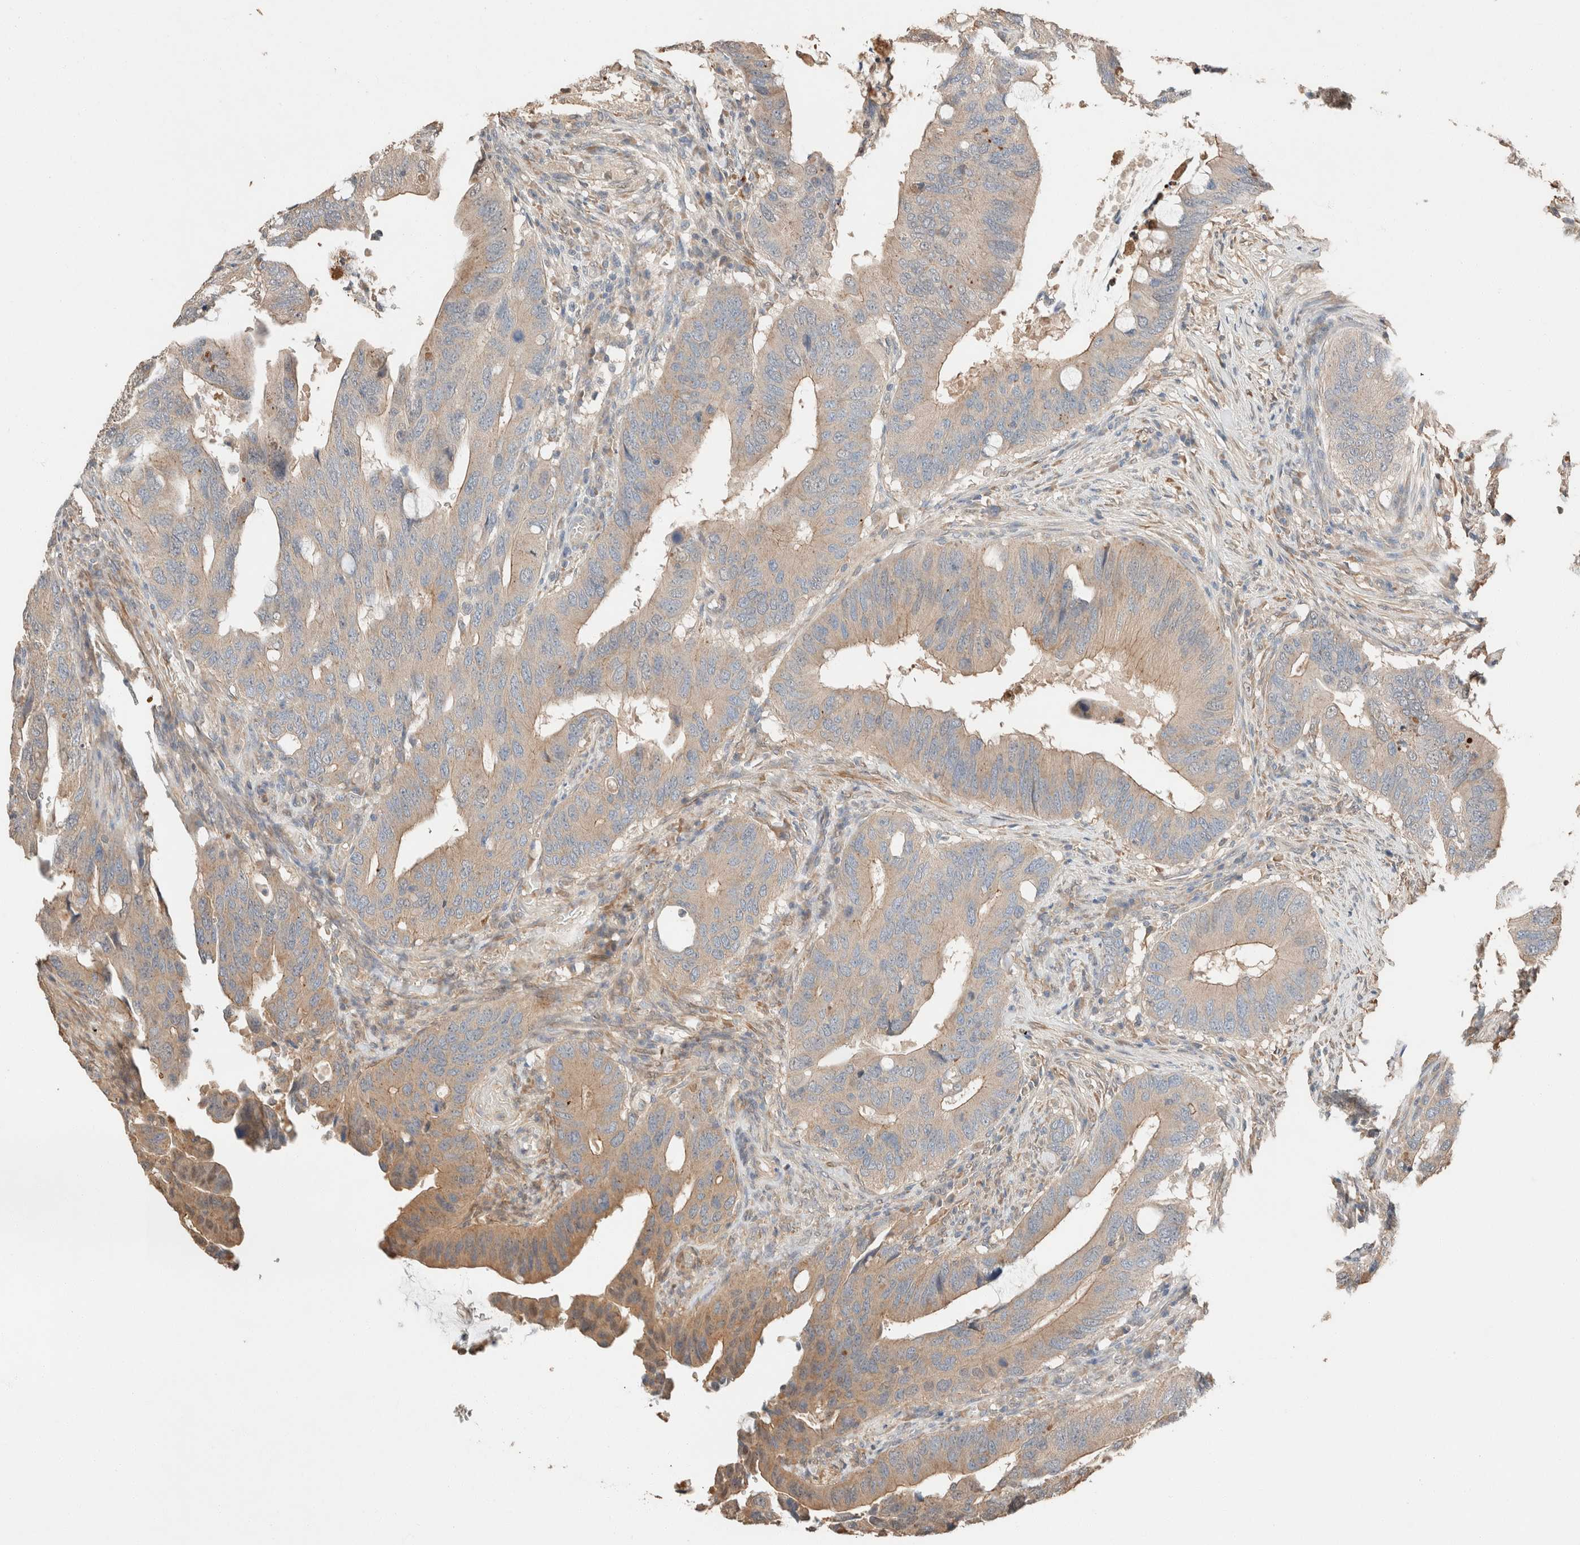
{"staining": {"intensity": "weak", "quantity": ">75%", "location": "cytoplasmic/membranous"}, "tissue": "colorectal cancer", "cell_type": "Tumor cells", "image_type": "cancer", "snomed": [{"axis": "morphology", "description": "Adenocarcinoma, NOS"}, {"axis": "topography", "description": "Colon"}], "caption": "Immunohistochemistry (IHC) histopathology image of human colorectal cancer stained for a protein (brown), which demonstrates low levels of weak cytoplasmic/membranous expression in about >75% of tumor cells.", "gene": "TUBD1", "patient": {"sex": "male", "age": 71}}